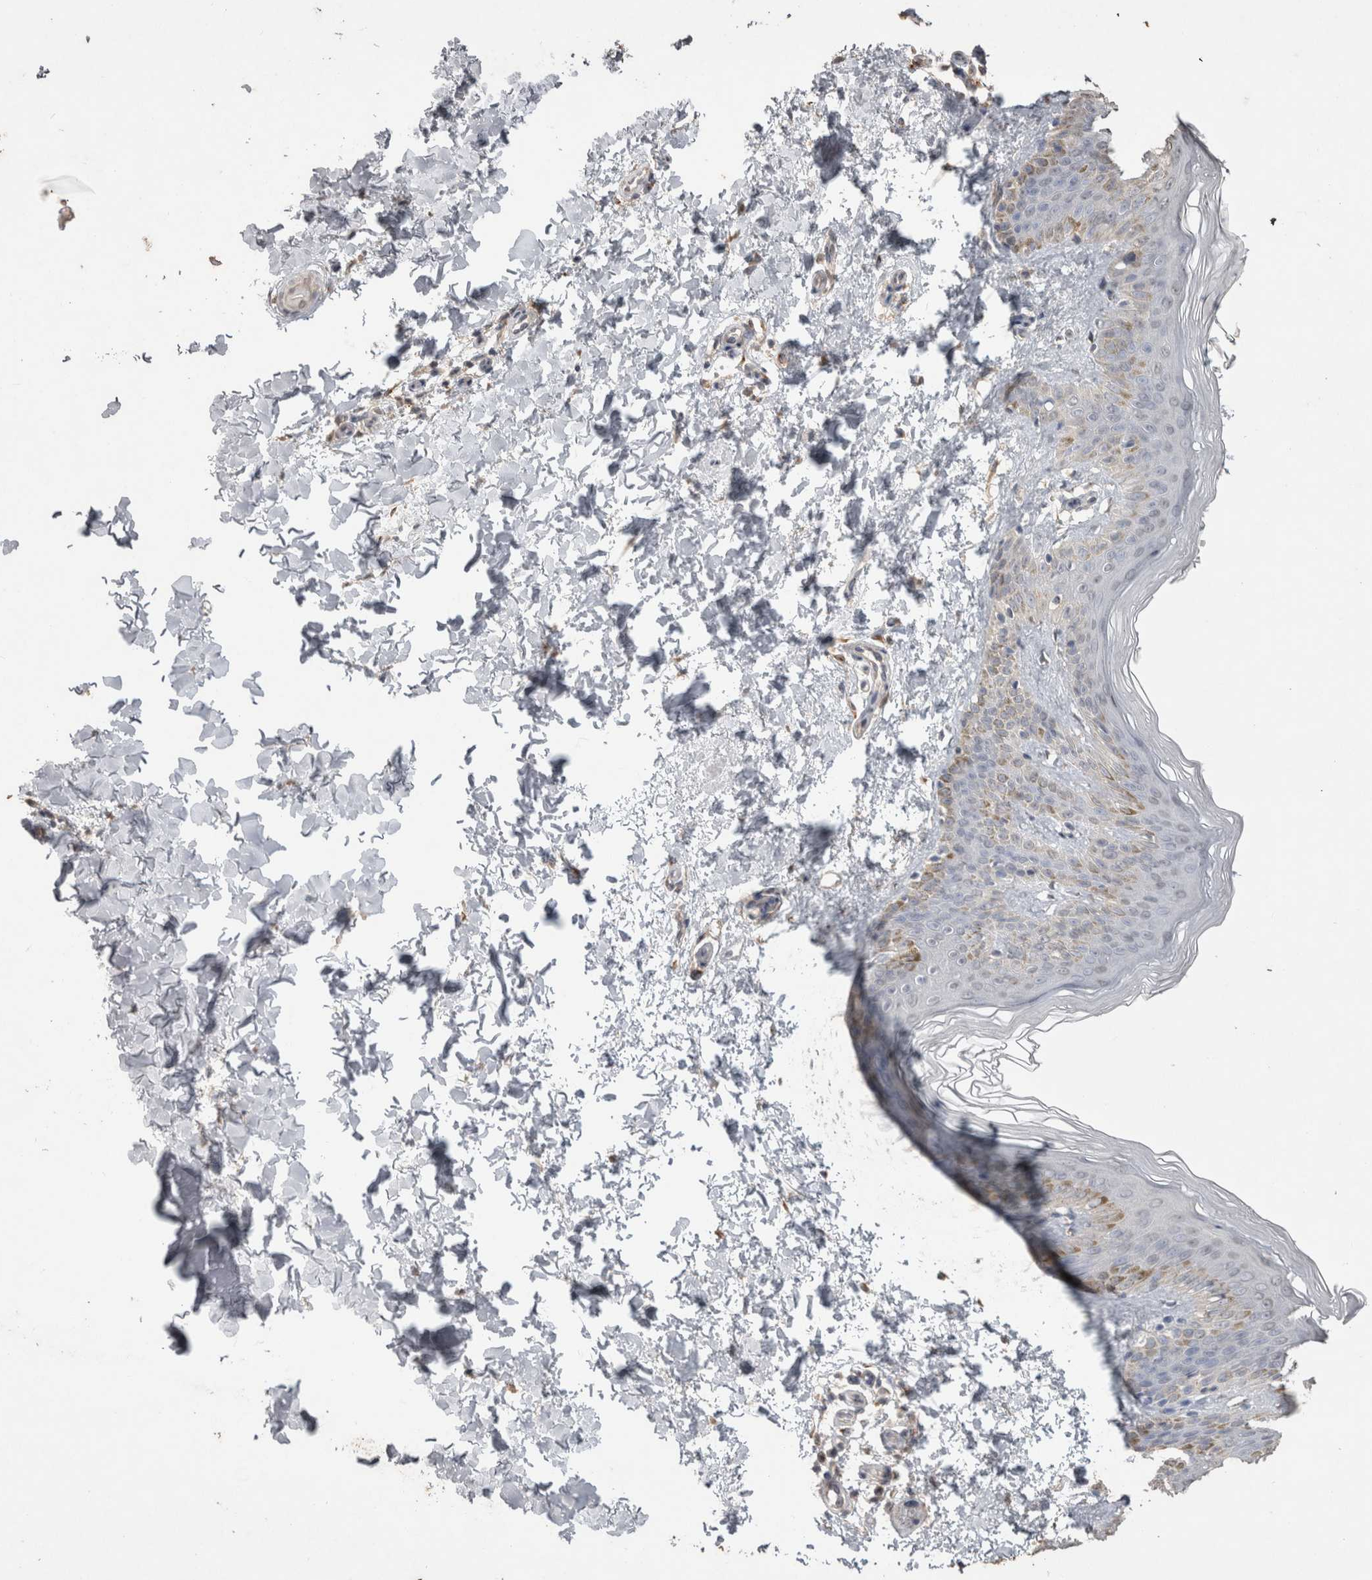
{"staining": {"intensity": "negative", "quantity": "none", "location": "none"}, "tissue": "skin", "cell_type": "Fibroblasts", "image_type": "normal", "snomed": [{"axis": "morphology", "description": "Normal tissue, NOS"}, {"axis": "morphology", "description": "Neoplasm, benign, NOS"}, {"axis": "topography", "description": "Skin"}, {"axis": "topography", "description": "Soft tissue"}], "caption": "High magnification brightfield microscopy of benign skin stained with DAB (brown) and counterstained with hematoxylin (blue): fibroblasts show no significant staining. Brightfield microscopy of immunohistochemistry stained with DAB (3,3'-diaminobenzidine) (brown) and hematoxylin (blue), captured at high magnification.", "gene": "NAALADL2", "patient": {"sex": "male", "age": 26}}